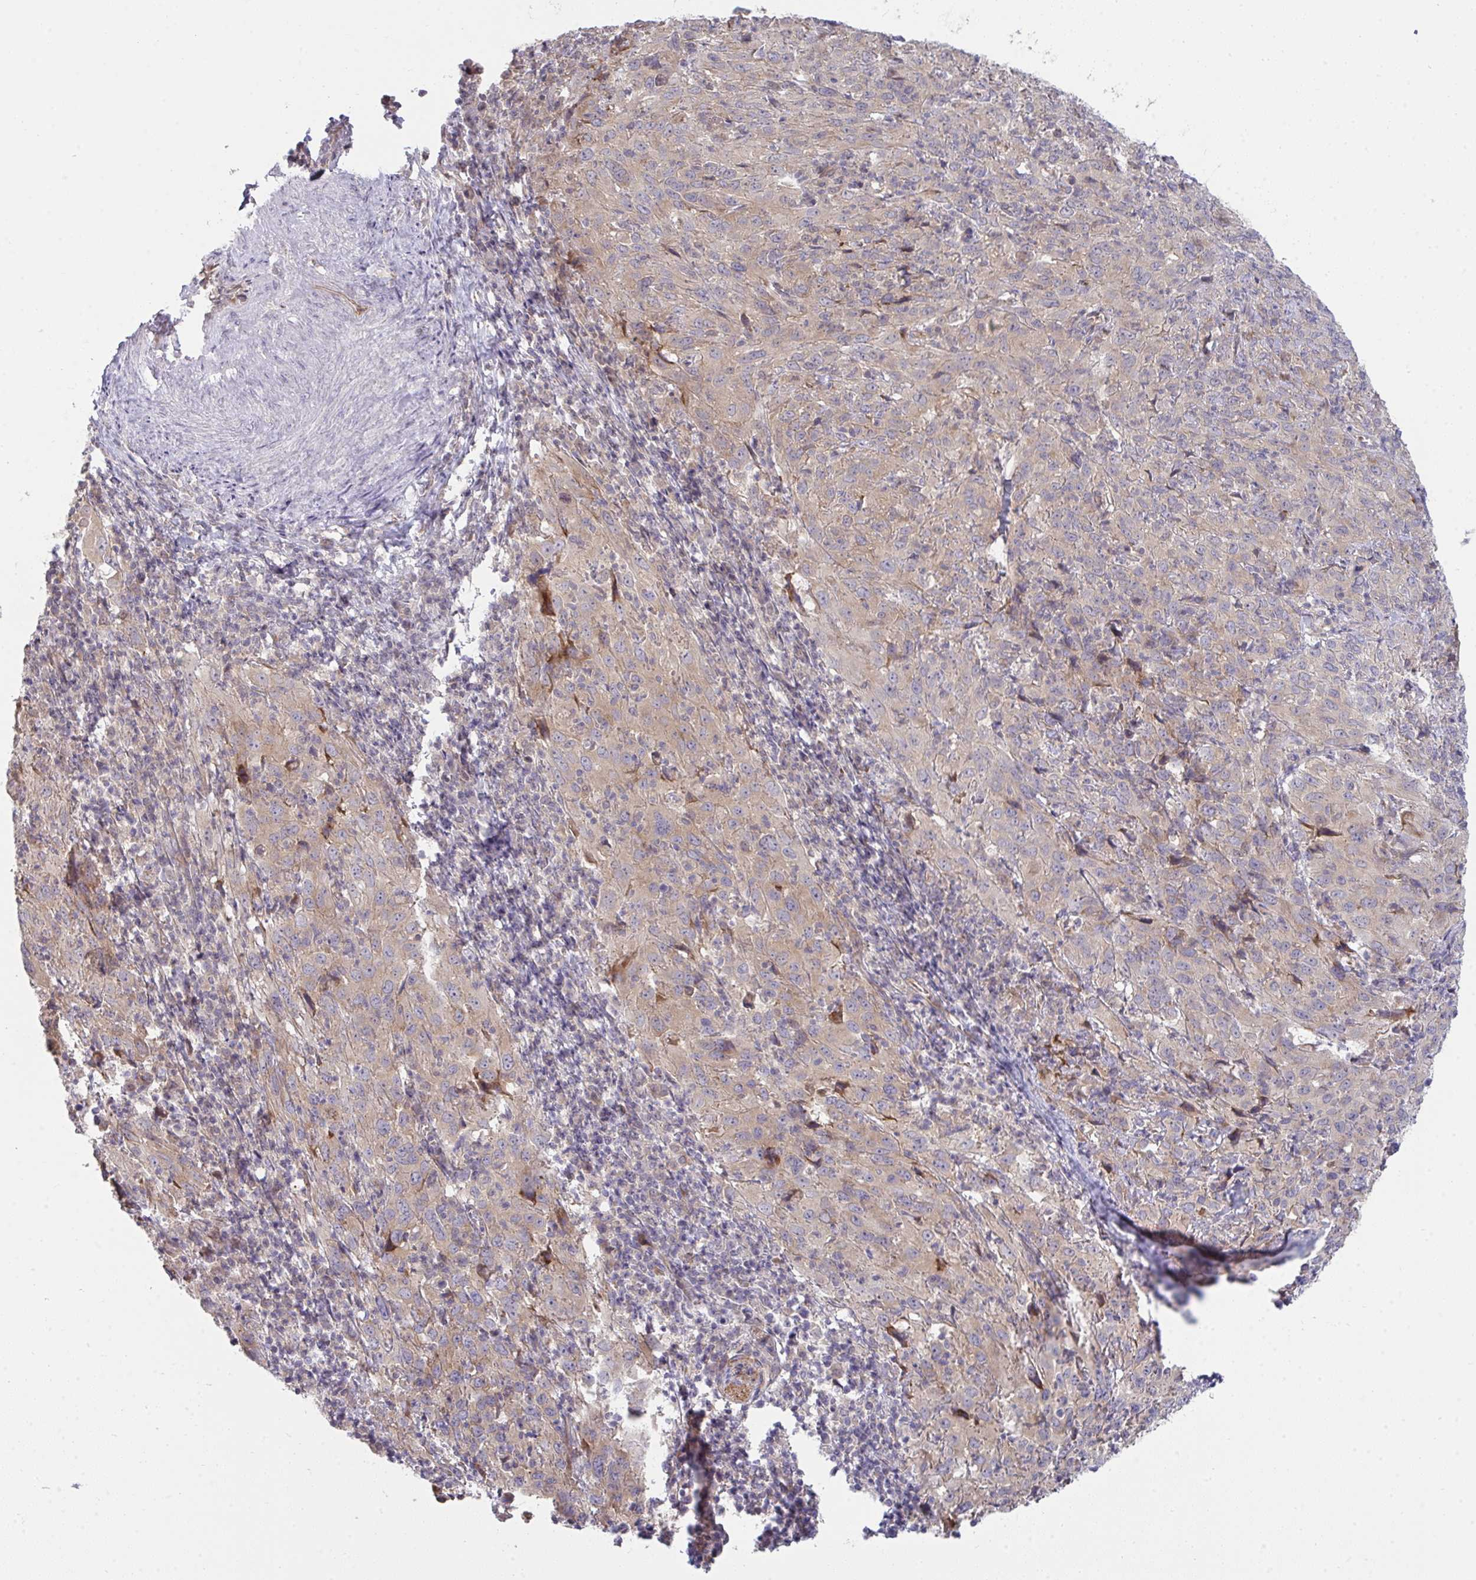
{"staining": {"intensity": "moderate", "quantity": "<25%", "location": "cytoplasmic/membranous"}, "tissue": "cervical cancer", "cell_type": "Tumor cells", "image_type": "cancer", "snomed": [{"axis": "morphology", "description": "Squamous cell carcinoma, NOS"}, {"axis": "topography", "description": "Cervix"}], "caption": "The image shows staining of cervical squamous cell carcinoma, revealing moderate cytoplasmic/membranous protein expression (brown color) within tumor cells.", "gene": "CASP9", "patient": {"sex": "female", "age": 51}}